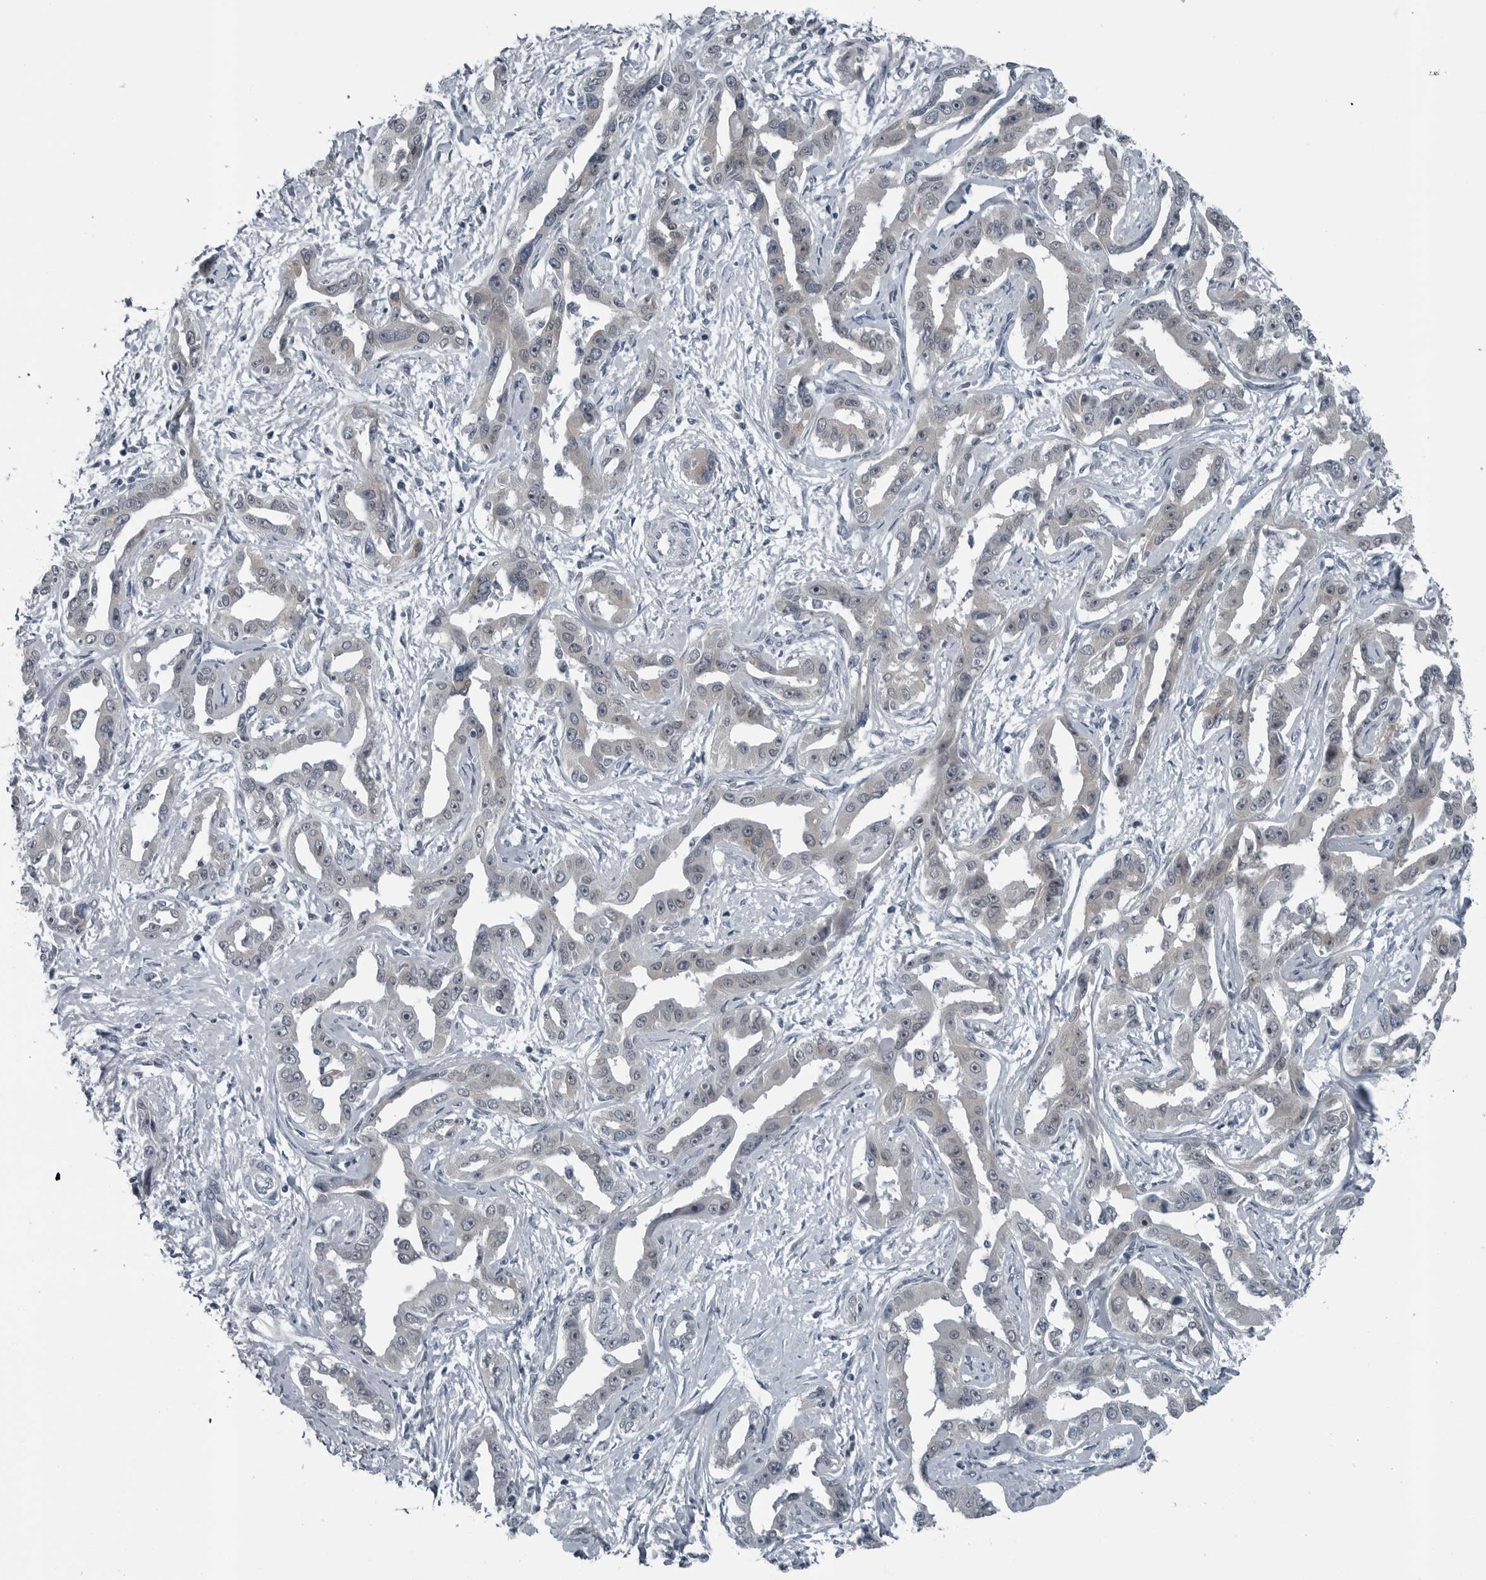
{"staining": {"intensity": "negative", "quantity": "none", "location": "none"}, "tissue": "liver cancer", "cell_type": "Tumor cells", "image_type": "cancer", "snomed": [{"axis": "morphology", "description": "Cholangiocarcinoma"}, {"axis": "topography", "description": "Liver"}], "caption": "High power microscopy micrograph of an IHC image of cholangiocarcinoma (liver), revealing no significant staining in tumor cells.", "gene": "DNAAF11", "patient": {"sex": "male", "age": 59}}